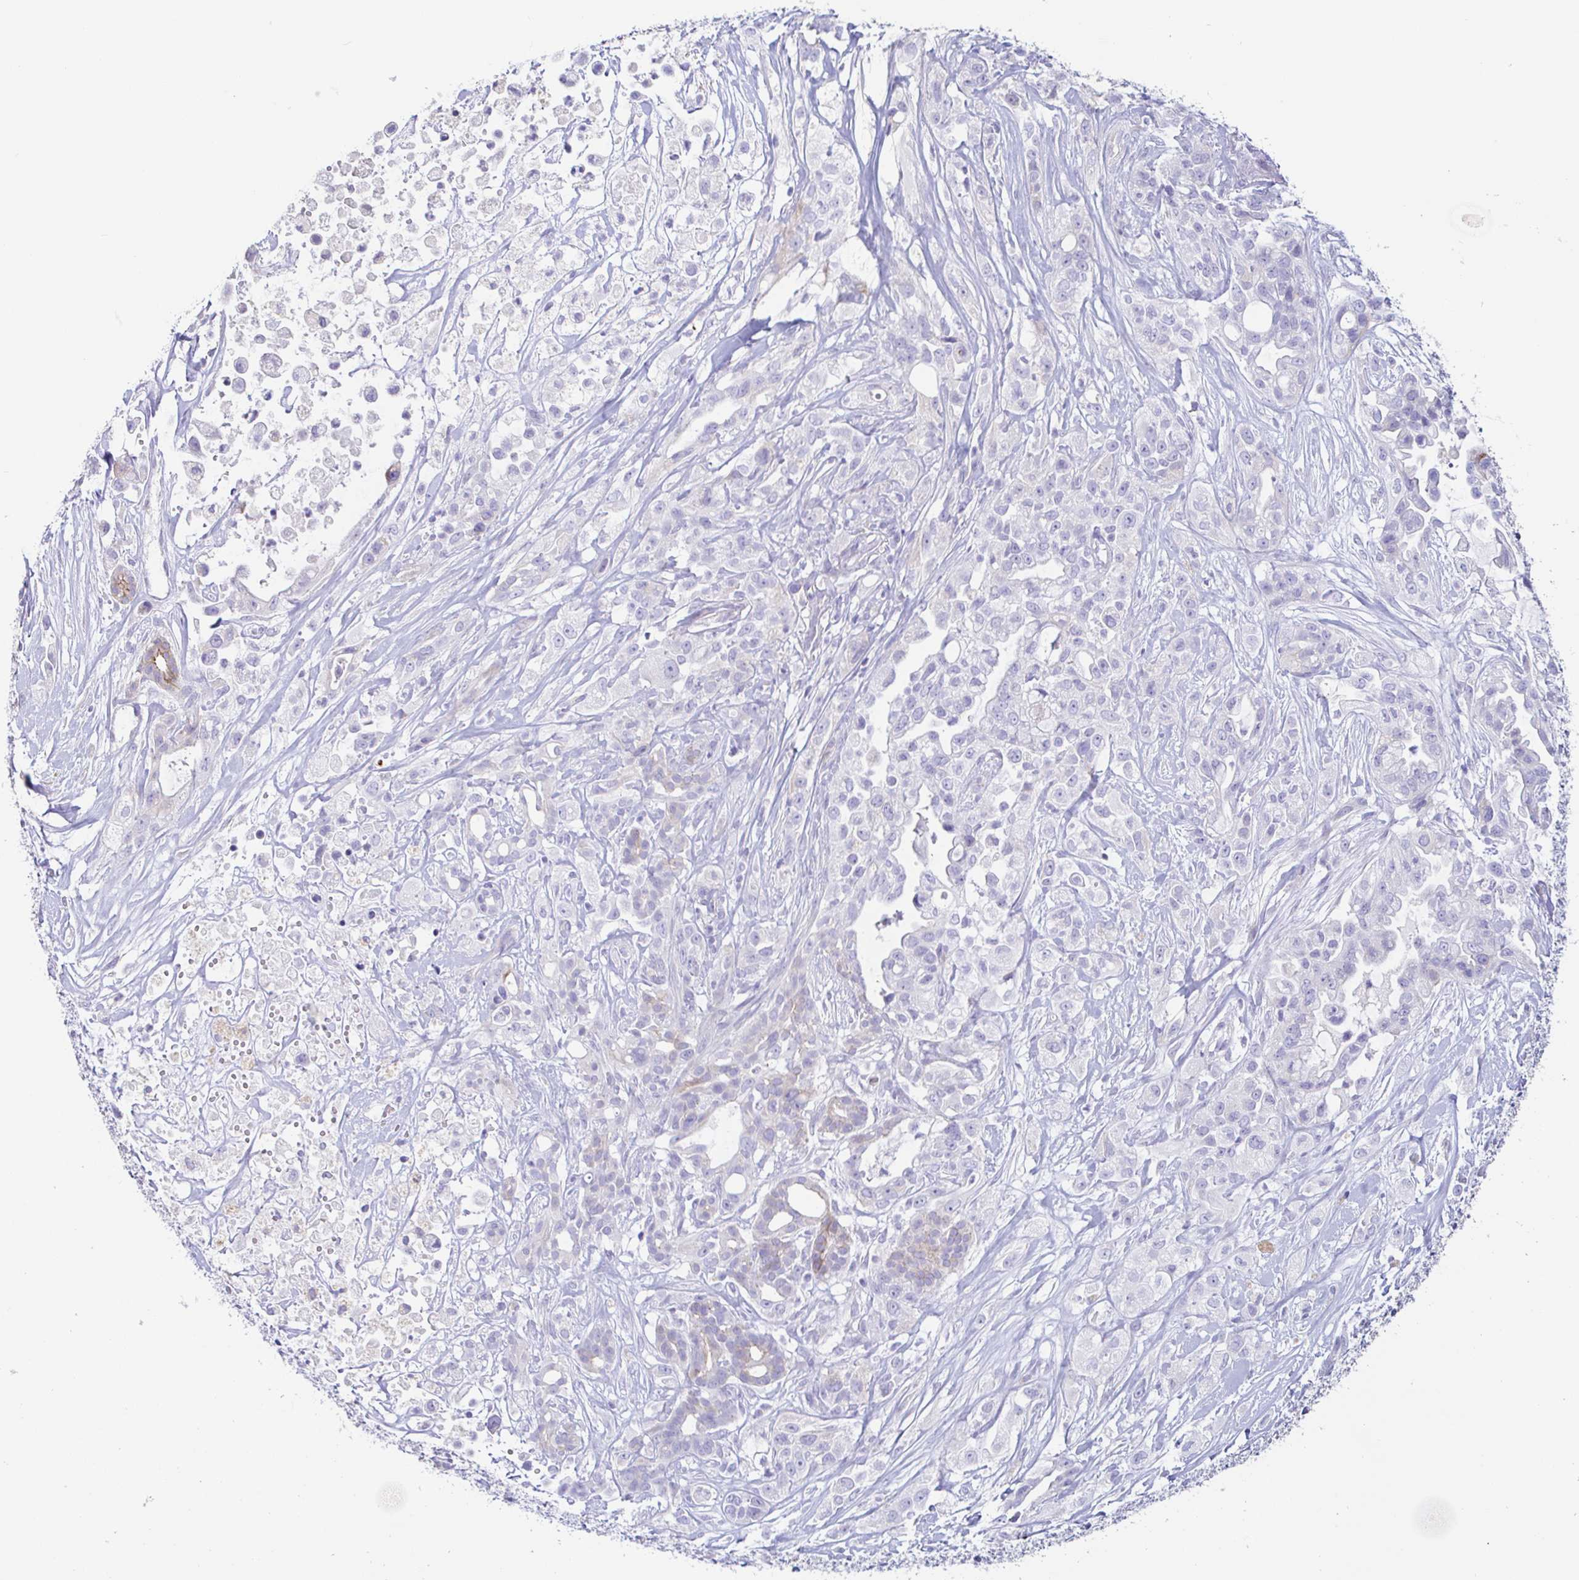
{"staining": {"intensity": "negative", "quantity": "none", "location": "none"}, "tissue": "pancreatic cancer", "cell_type": "Tumor cells", "image_type": "cancer", "snomed": [{"axis": "morphology", "description": "Adenocarcinoma, NOS"}, {"axis": "topography", "description": "Pancreas"}], "caption": "Pancreatic cancer stained for a protein using immunohistochemistry (IHC) displays no expression tumor cells.", "gene": "PINLYP", "patient": {"sex": "male", "age": 44}}